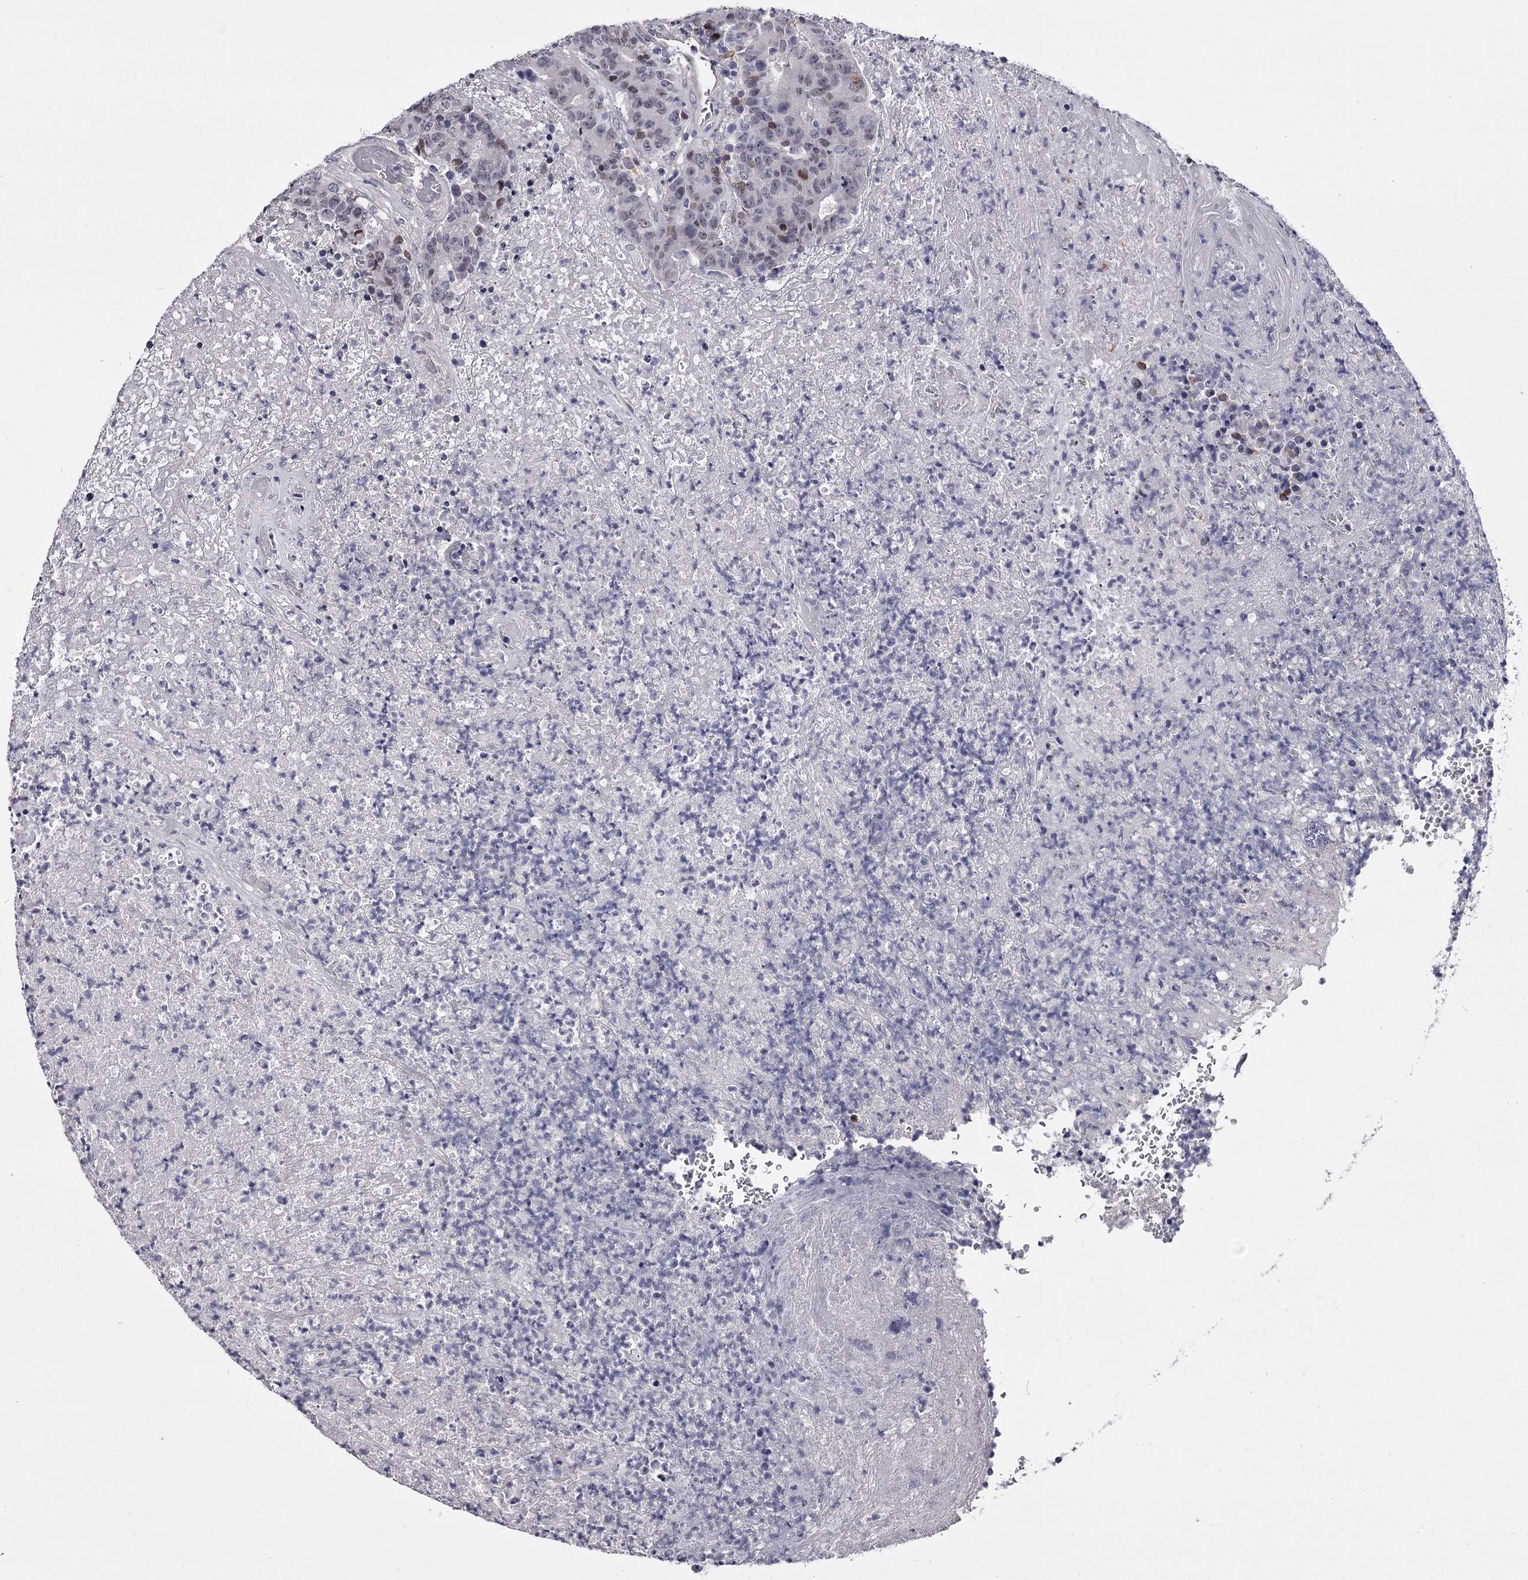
{"staining": {"intensity": "negative", "quantity": "none", "location": "none"}, "tissue": "colorectal cancer", "cell_type": "Tumor cells", "image_type": "cancer", "snomed": [{"axis": "morphology", "description": "Adenocarcinoma, NOS"}, {"axis": "topography", "description": "Colon"}], "caption": "High magnification brightfield microscopy of colorectal cancer (adenocarcinoma) stained with DAB (brown) and counterstained with hematoxylin (blue): tumor cells show no significant expression.", "gene": "OVOL2", "patient": {"sex": "female", "age": 75}}